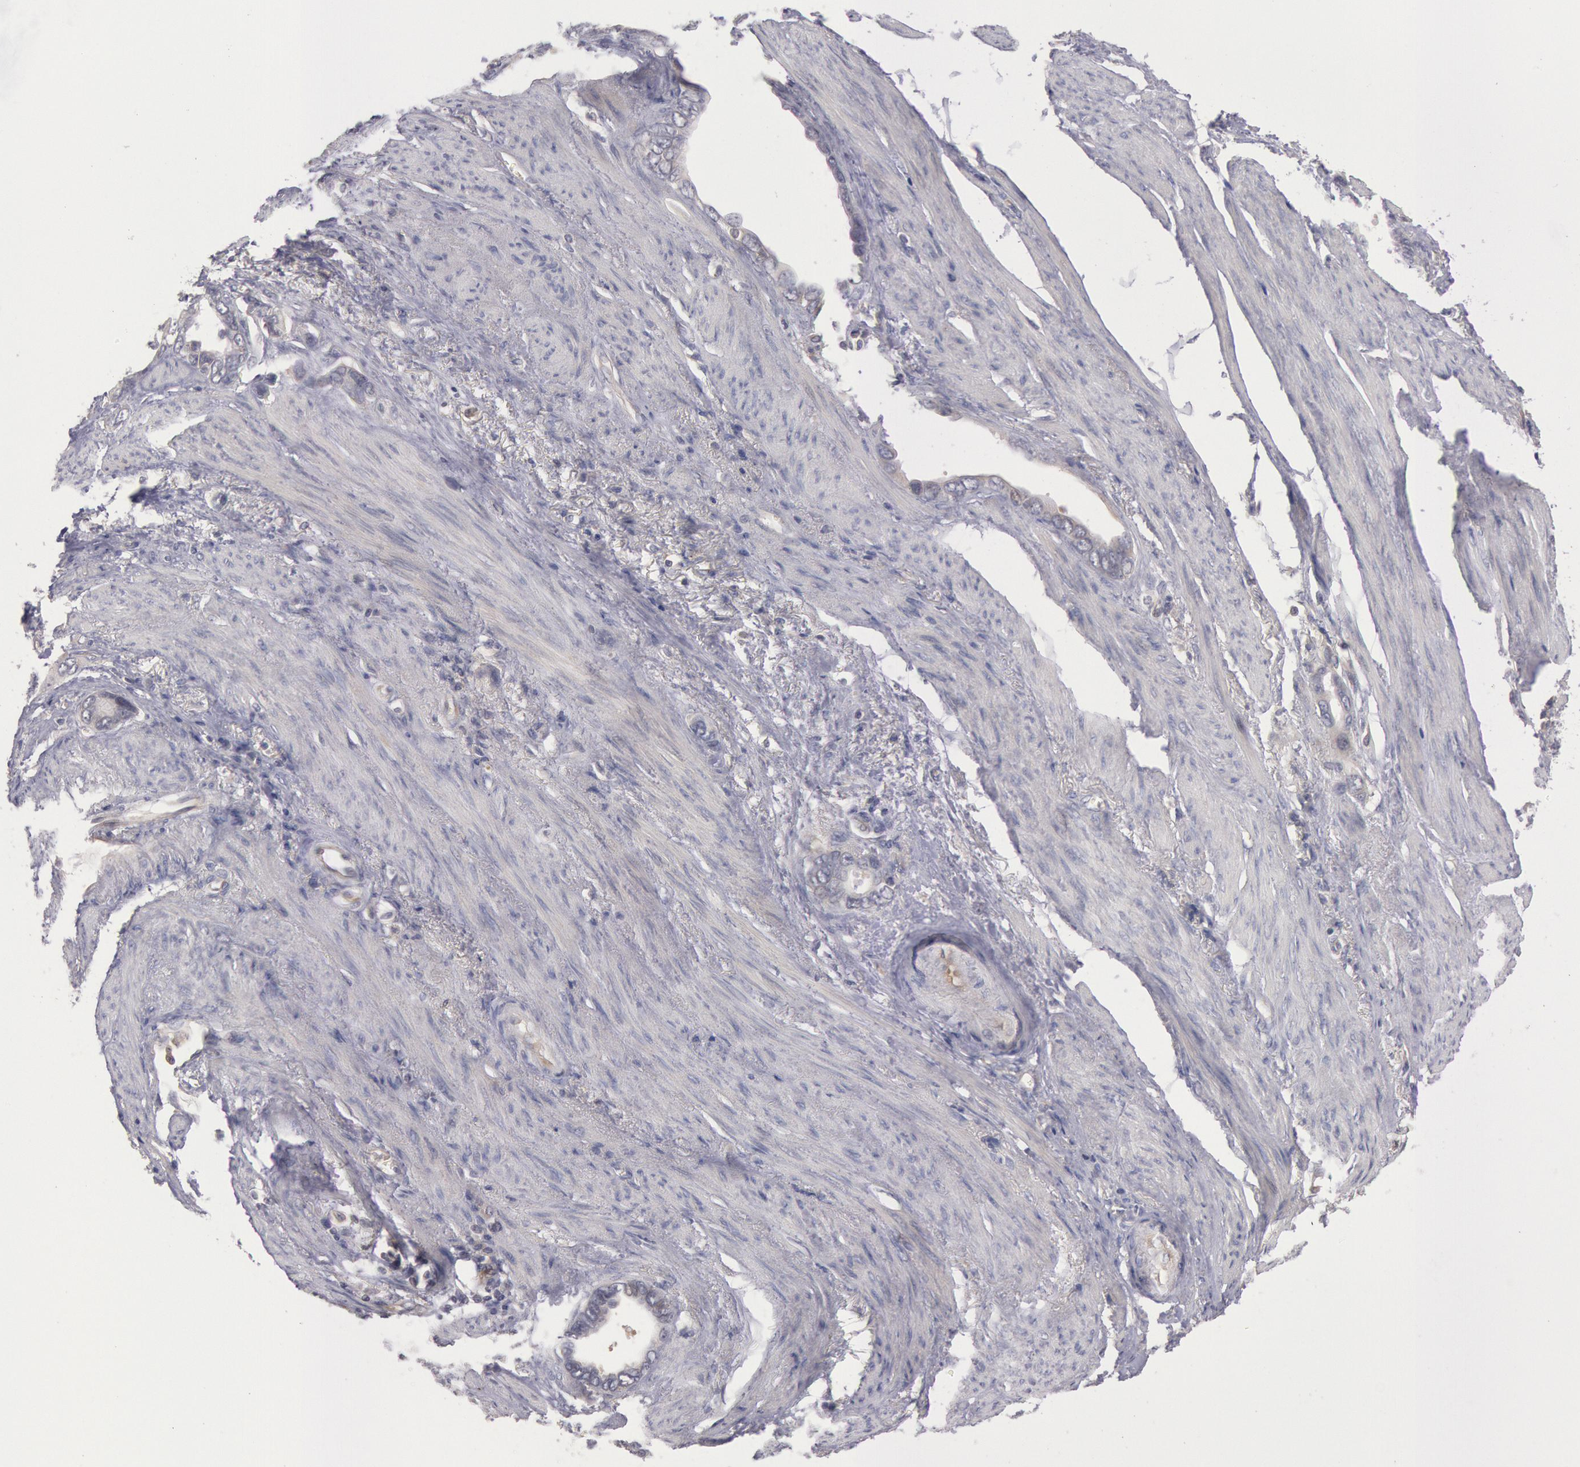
{"staining": {"intensity": "negative", "quantity": "none", "location": "none"}, "tissue": "stomach cancer", "cell_type": "Tumor cells", "image_type": "cancer", "snomed": [{"axis": "morphology", "description": "Adenocarcinoma, NOS"}, {"axis": "topography", "description": "Stomach"}], "caption": "Stomach cancer was stained to show a protein in brown. There is no significant expression in tumor cells.", "gene": "PIK3R1", "patient": {"sex": "male", "age": 78}}